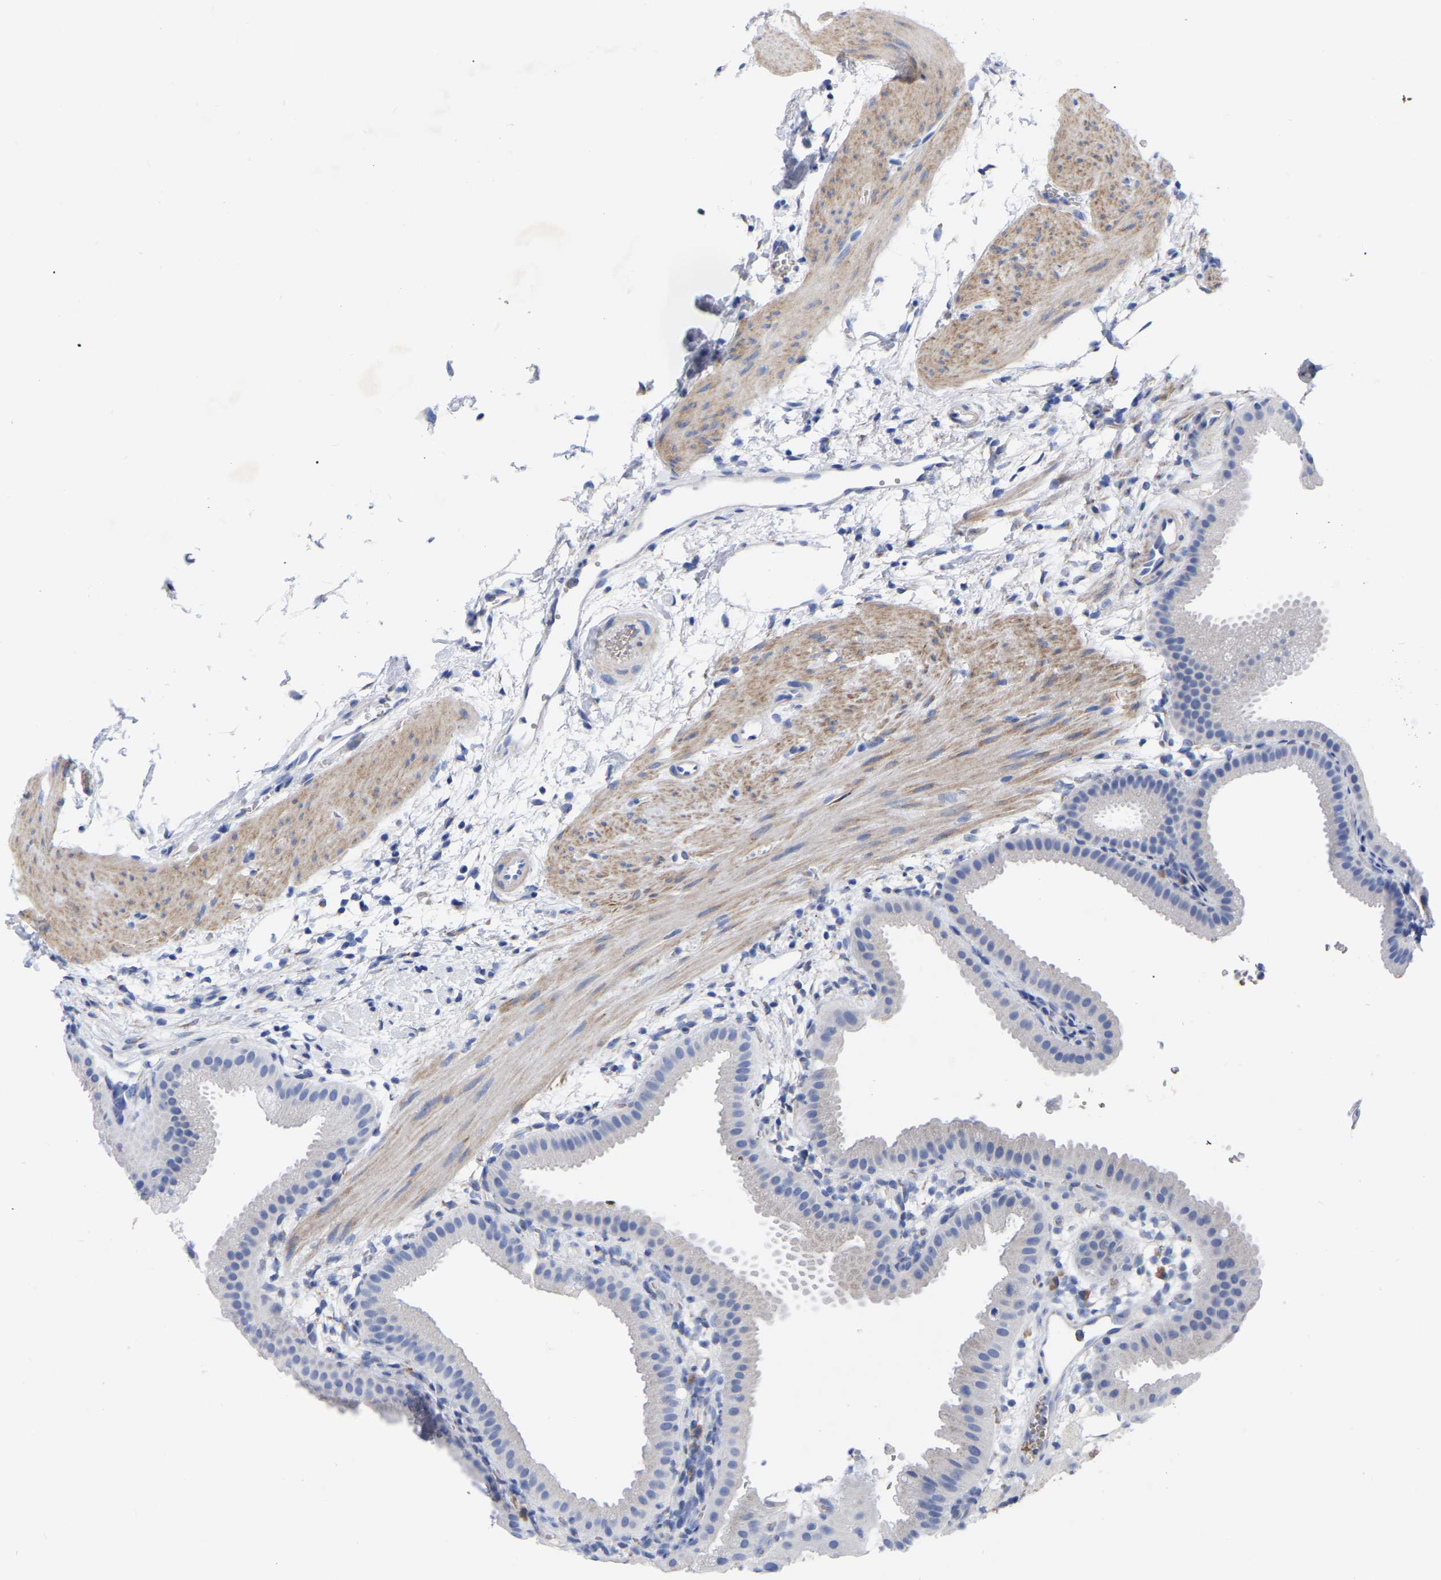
{"staining": {"intensity": "negative", "quantity": "none", "location": "none"}, "tissue": "gallbladder", "cell_type": "Glandular cells", "image_type": "normal", "snomed": [{"axis": "morphology", "description": "Normal tissue, NOS"}, {"axis": "topography", "description": "Gallbladder"}], "caption": "Histopathology image shows no significant protein positivity in glandular cells of unremarkable gallbladder.", "gene": "GDF3", "patient": {"sex": "female", "age": 64}}